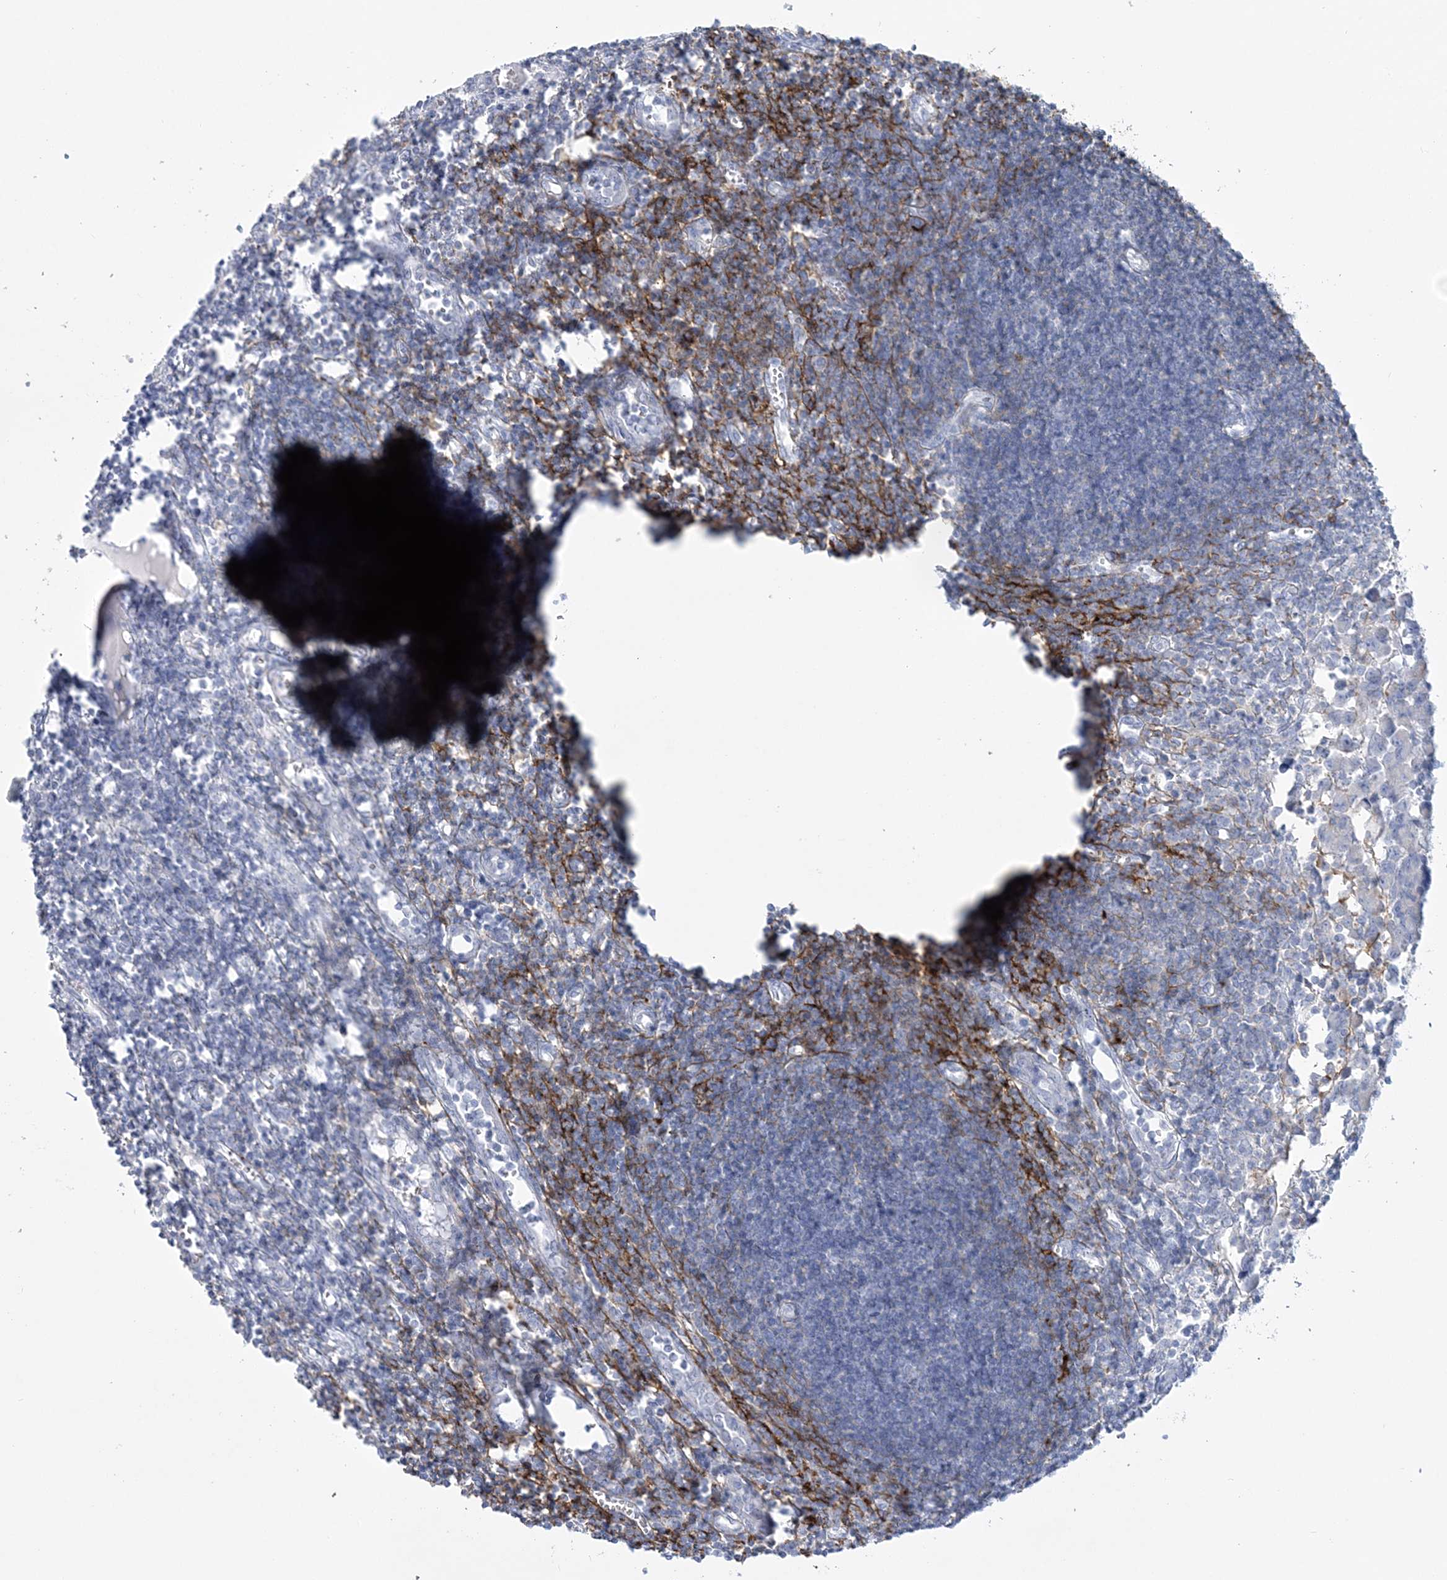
{"staining": {"intensity": "weak", "quantity": "<25%", "location": "cytoplasmic/membranous"}, "tissue": "lymph node", "cell_type": "Germinal center cells", "image_type": "normal", "snomed": [{"axis": "morphology", "description": "Normal tissue, NOS"}, {"axis": "morphology", "description": "Malignant melanoma, Metastatic site"}, {"axis": "topography", "description": "Lymph node"}], "caption": "High magnification brightfield microscopy of unremarkable lymph node stained with DAB (3,3'-diaminobenzidine) (brown) and counterstained with hematoxylin (blue): germinal center cells show no significant expression.", "gene": "ADGB", "patient": {"sex": "male", "age": 41}}